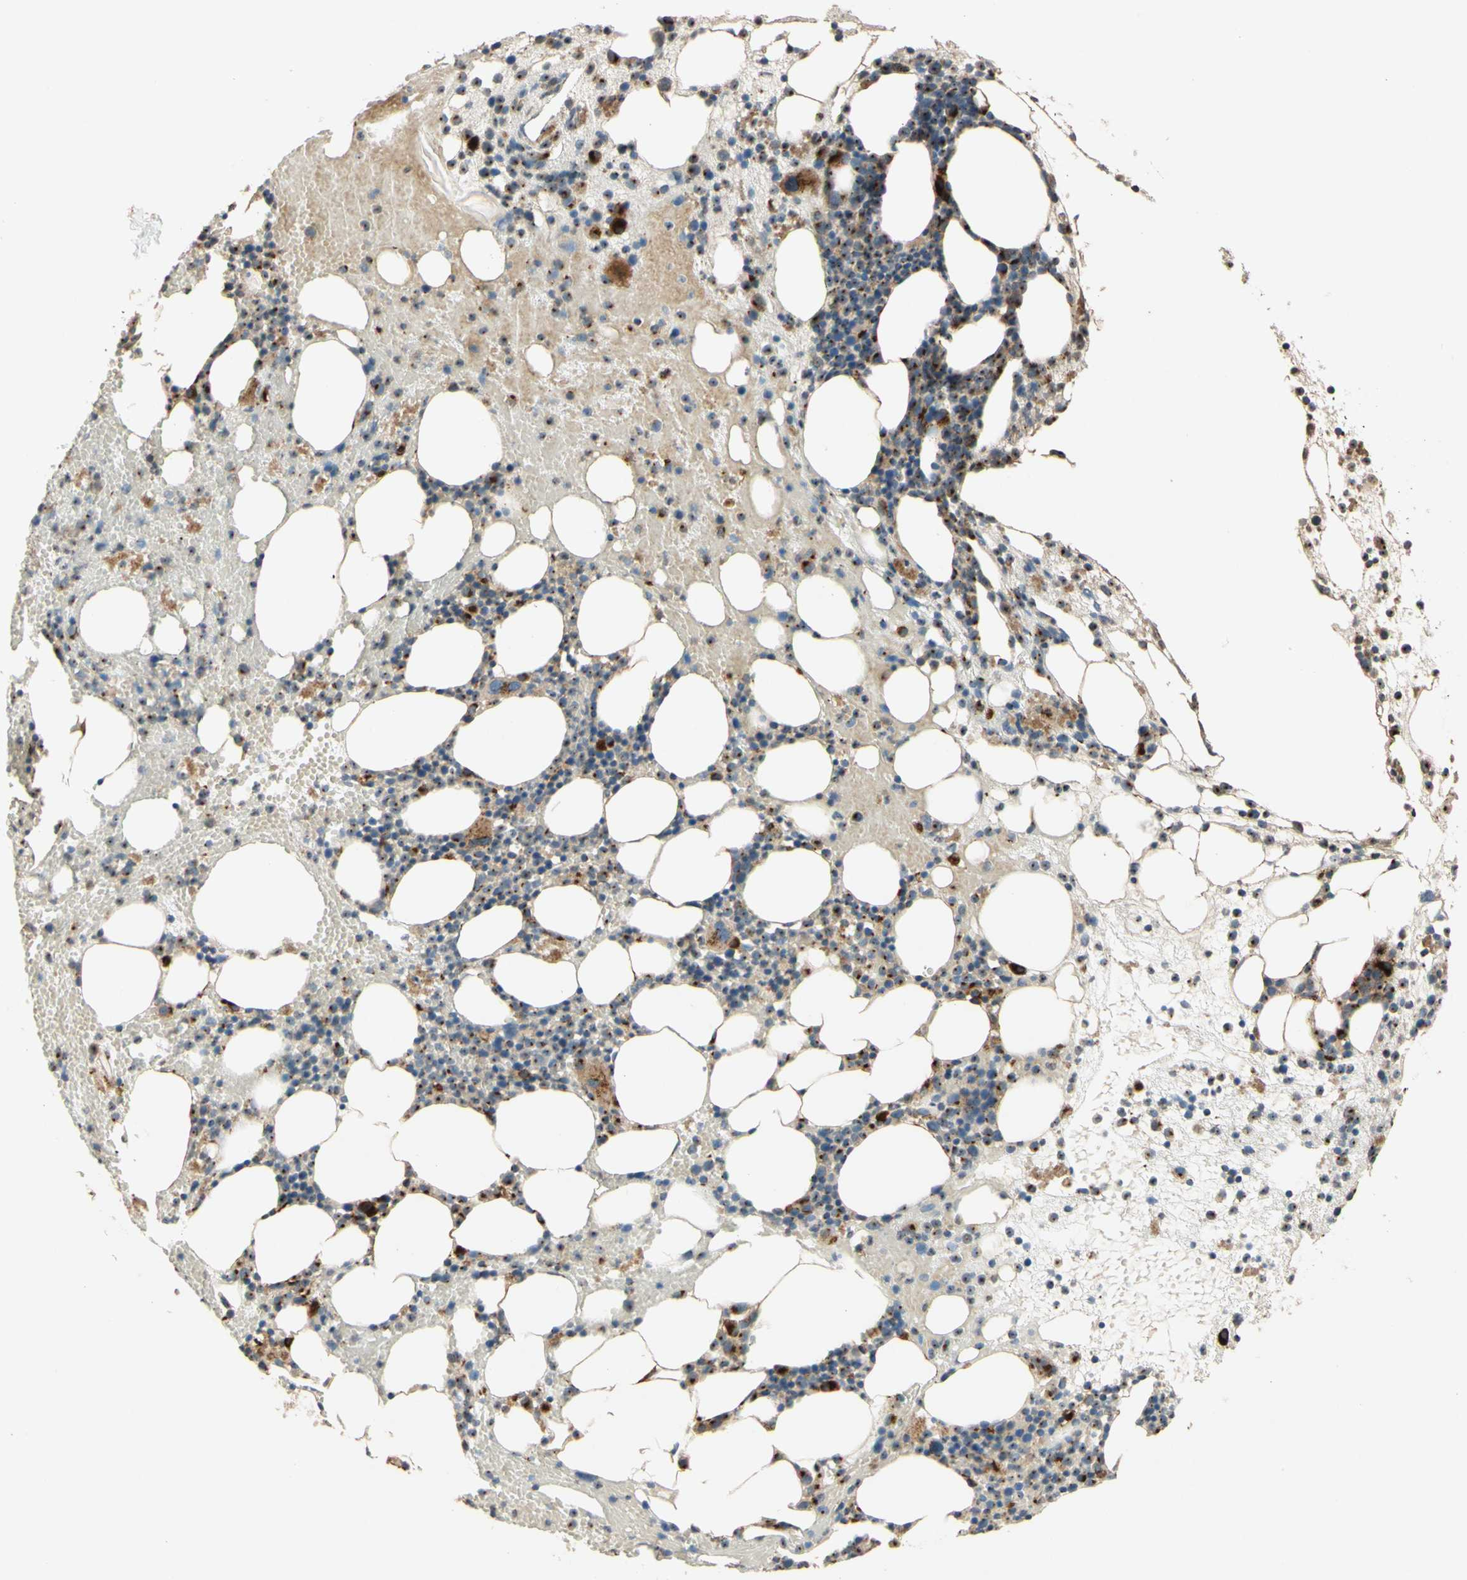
{"staining": {"intensity": "strong", "quantity": ">75%", "location": "cytoplasmic/membranous"}, "tissue": "bone marrow", "cell_type": "Hematopoietic cells", "image_type": "normal", "snomed": [{"axis": "morphology", "description": "Normal tissue, NOS"}, {"axis": "morphology", "description": "Inflammation, NOS"}, {"axis": "topography", "description": "Bone marrow"}], "caption": "Hematopoietic cells reveal strong cytoplasmic/membranous expression in approximately >75% of cells in normal bone marrow.", "gene": "PTPRU", "patient": {"sex": "female", "age": 79}}